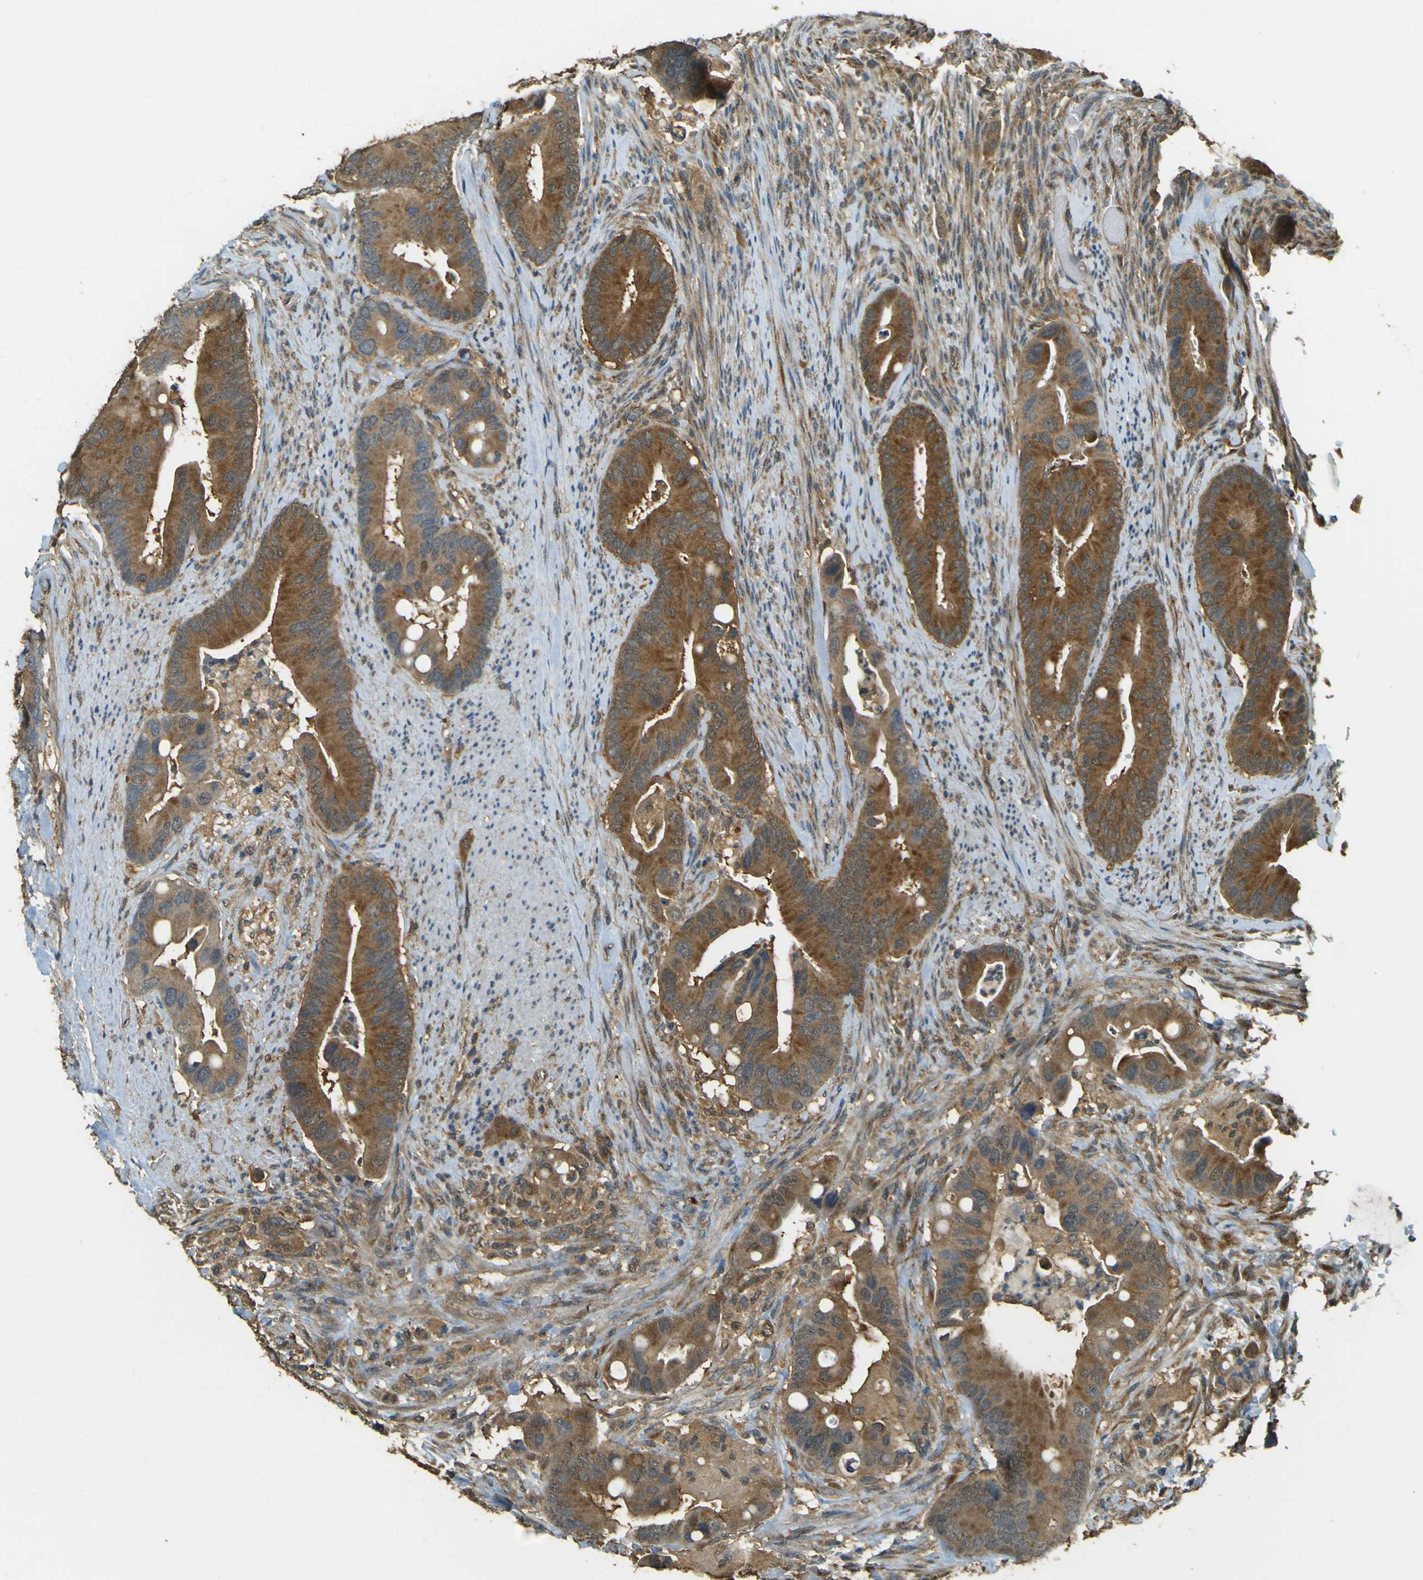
{"staining": {"intensity": "strong", "quantity": ">75%", "location": "cytoplasmic/membranous"}, "tissue": "colorectal cancer", "cell_type": "Tumor cells", "image_type": "cancer", "snomed": [{"axis": "morphology", "description": "Adenocarcinoma, NOS"}, {"axis": "topography", "description": "Rectum"}], "caption": "Immunohistochemistry (IHC) (DAB (3,3'-diaminobenzidine)) staining of human colorectal adenocarcinoma demonstrates strong cytoplasmic/membranous protein staining in about >75% of tumor cells.", "gene": "GOLGA1", "patient": {"sex": "female", "age": 57}}